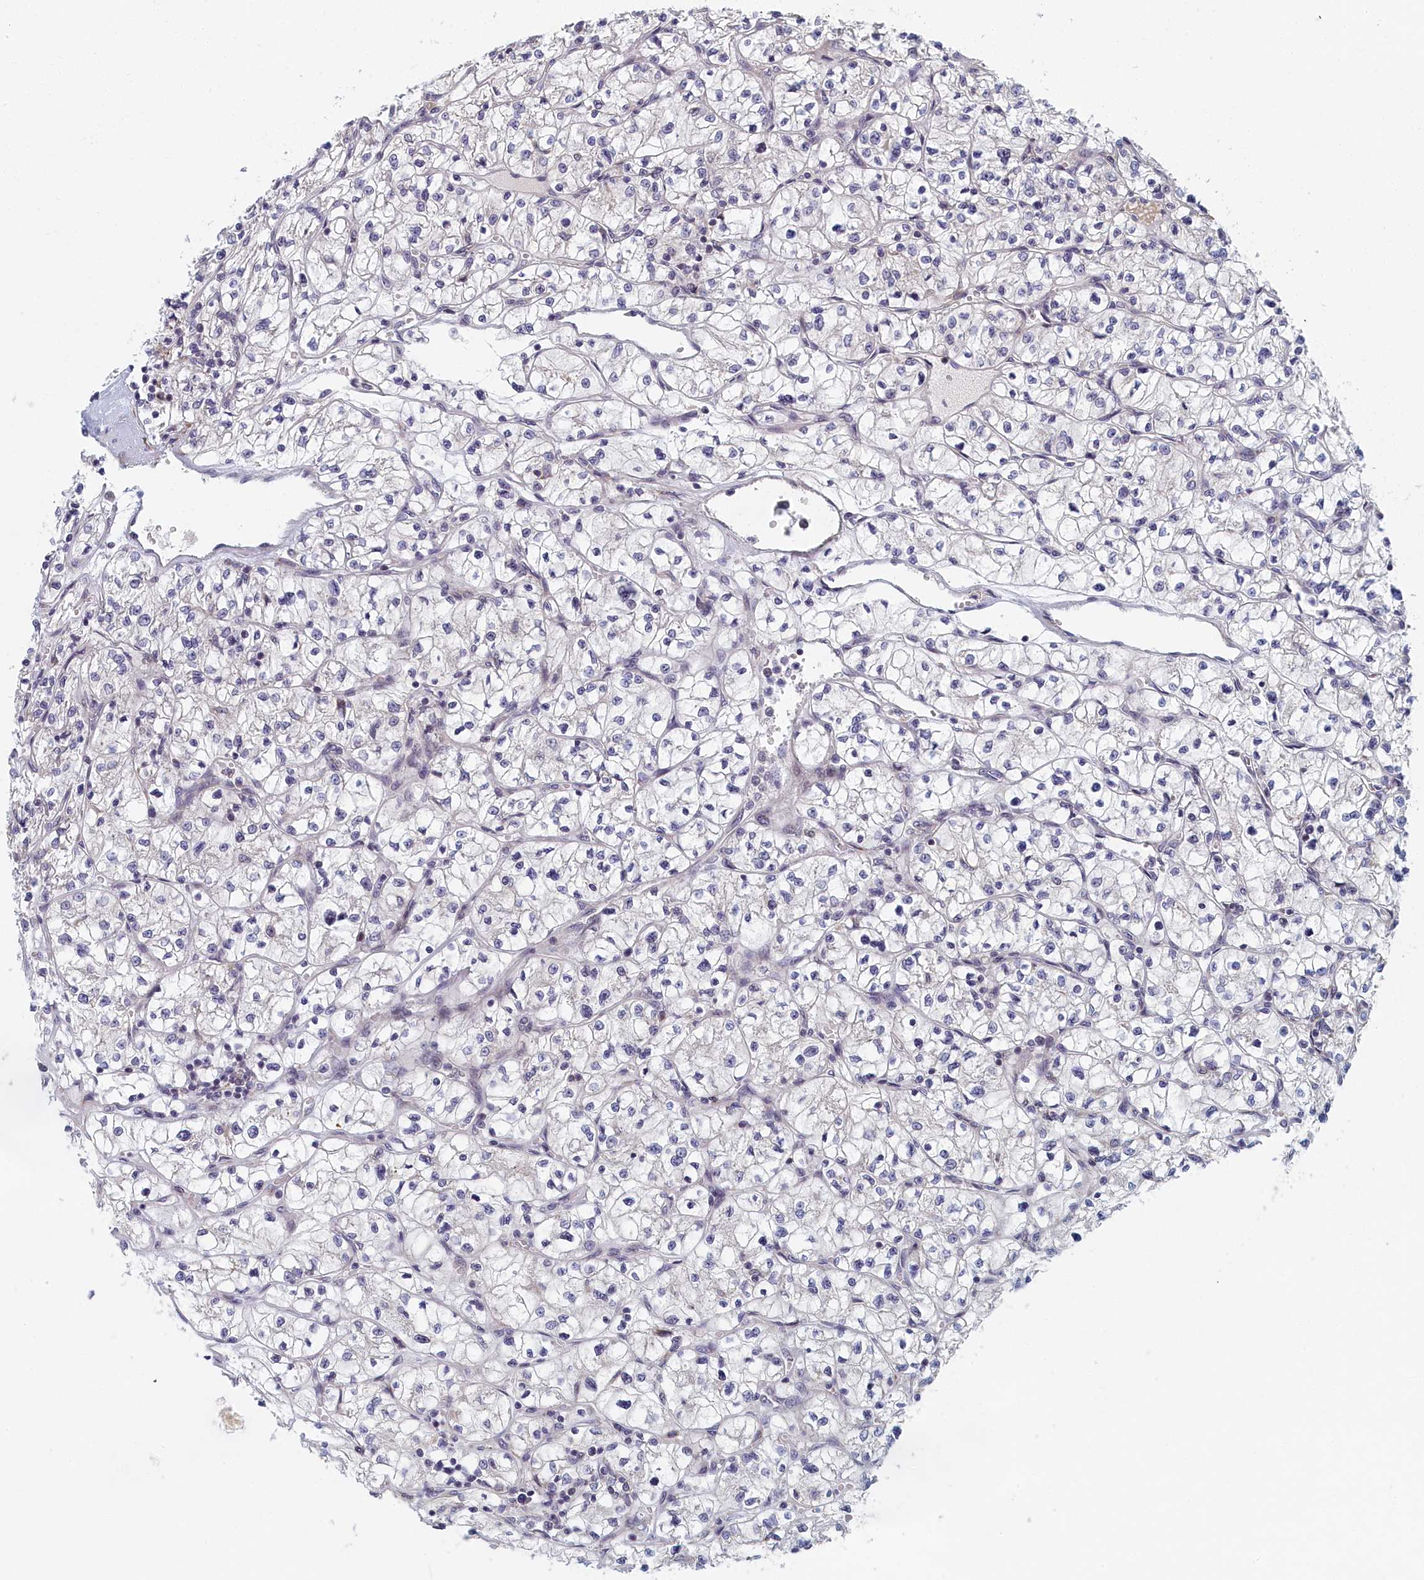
{"staining": {"intensity": "negative", "quantity": "none", "location": "none"}, "tissue": "renal cancer", "cell_type": "Tumor cells", "image_type": "cancer", "snomed": [{"axis": "morphology", "description": "Adenocarcinoma, NOS"}, {"axis": "topography", "description": "Kidney"}], "caption": "An immunohistochemistry (IHC) image of adenocarcinoma (renal) is shown. There is no staining in tumor cells of adenocarcinoma (renal). (DAB (3,3'-diaminobenzidine) immunohistochemistry (IHC) with hematoxylin counter stain).", "gene": "DNAJC17", "patient": {"sex": "female", "age": 64}}